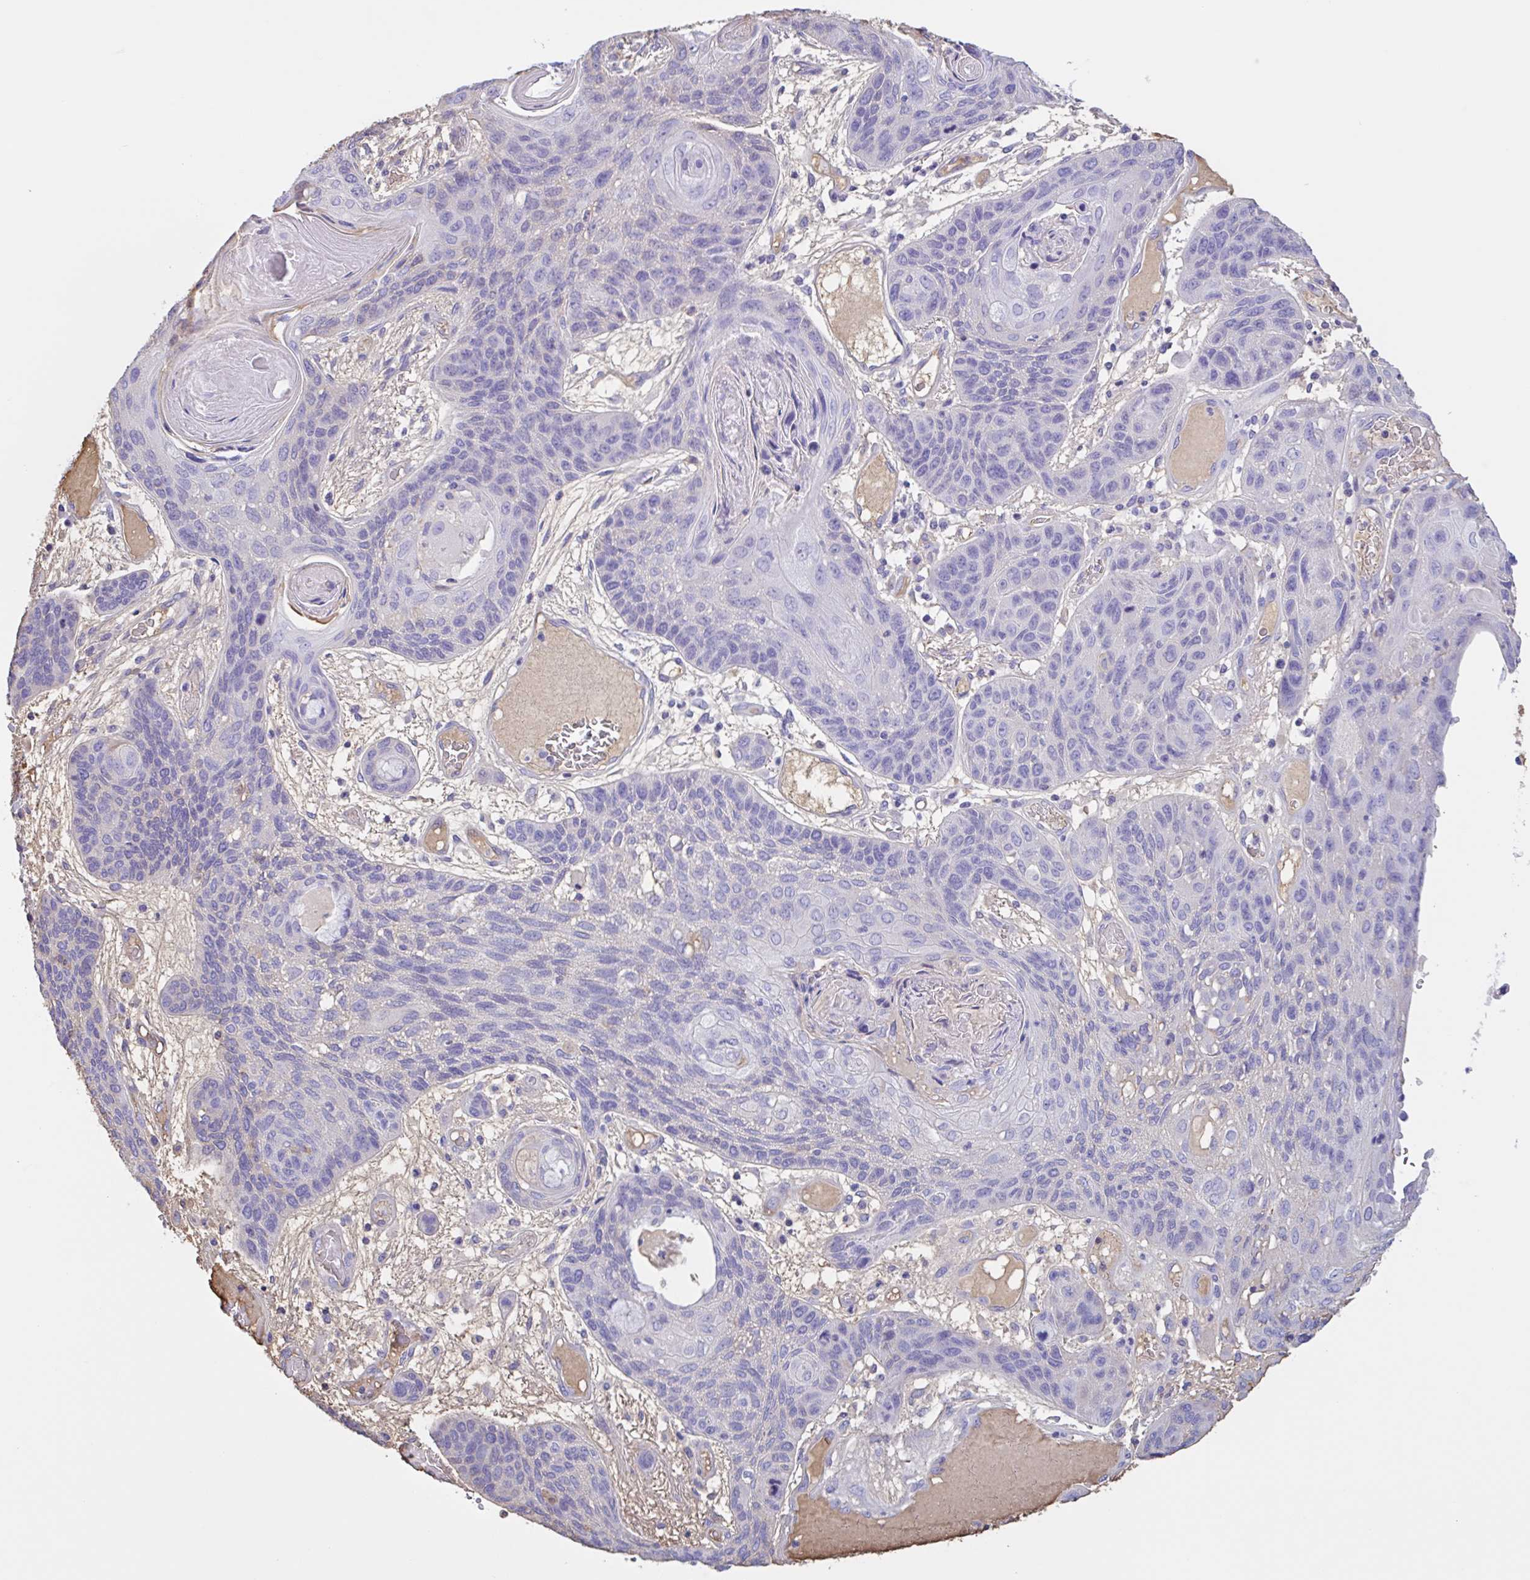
{"staining": {"intensity": "negative", "quantity": "none", "location": "none"}, "tissue": "lung cancer", "cell_type": "Tumor cells", "image_type": "cancer", "snomed": [{"axis": "morphology", "description": "Squamous cell carcinoma, NOS"}, {"axis": "morphology", "description": "Squamous cell carcinoma, metastatic, NOS"}, {"axis": "topography", "description": "Lymph node"}, {"axis": "topography", "description": "Lung"}], "caption": "Tumor cells are negative for brown protein staining in lung metastatic squamous cell carcinoma. (Brightfield microscopy of DAB (3,3'-diaminobenzidine) immunohistochemistry at high magnification).", "gene": "LARGE2", "patient": {"sex": "male", "age": 41}}